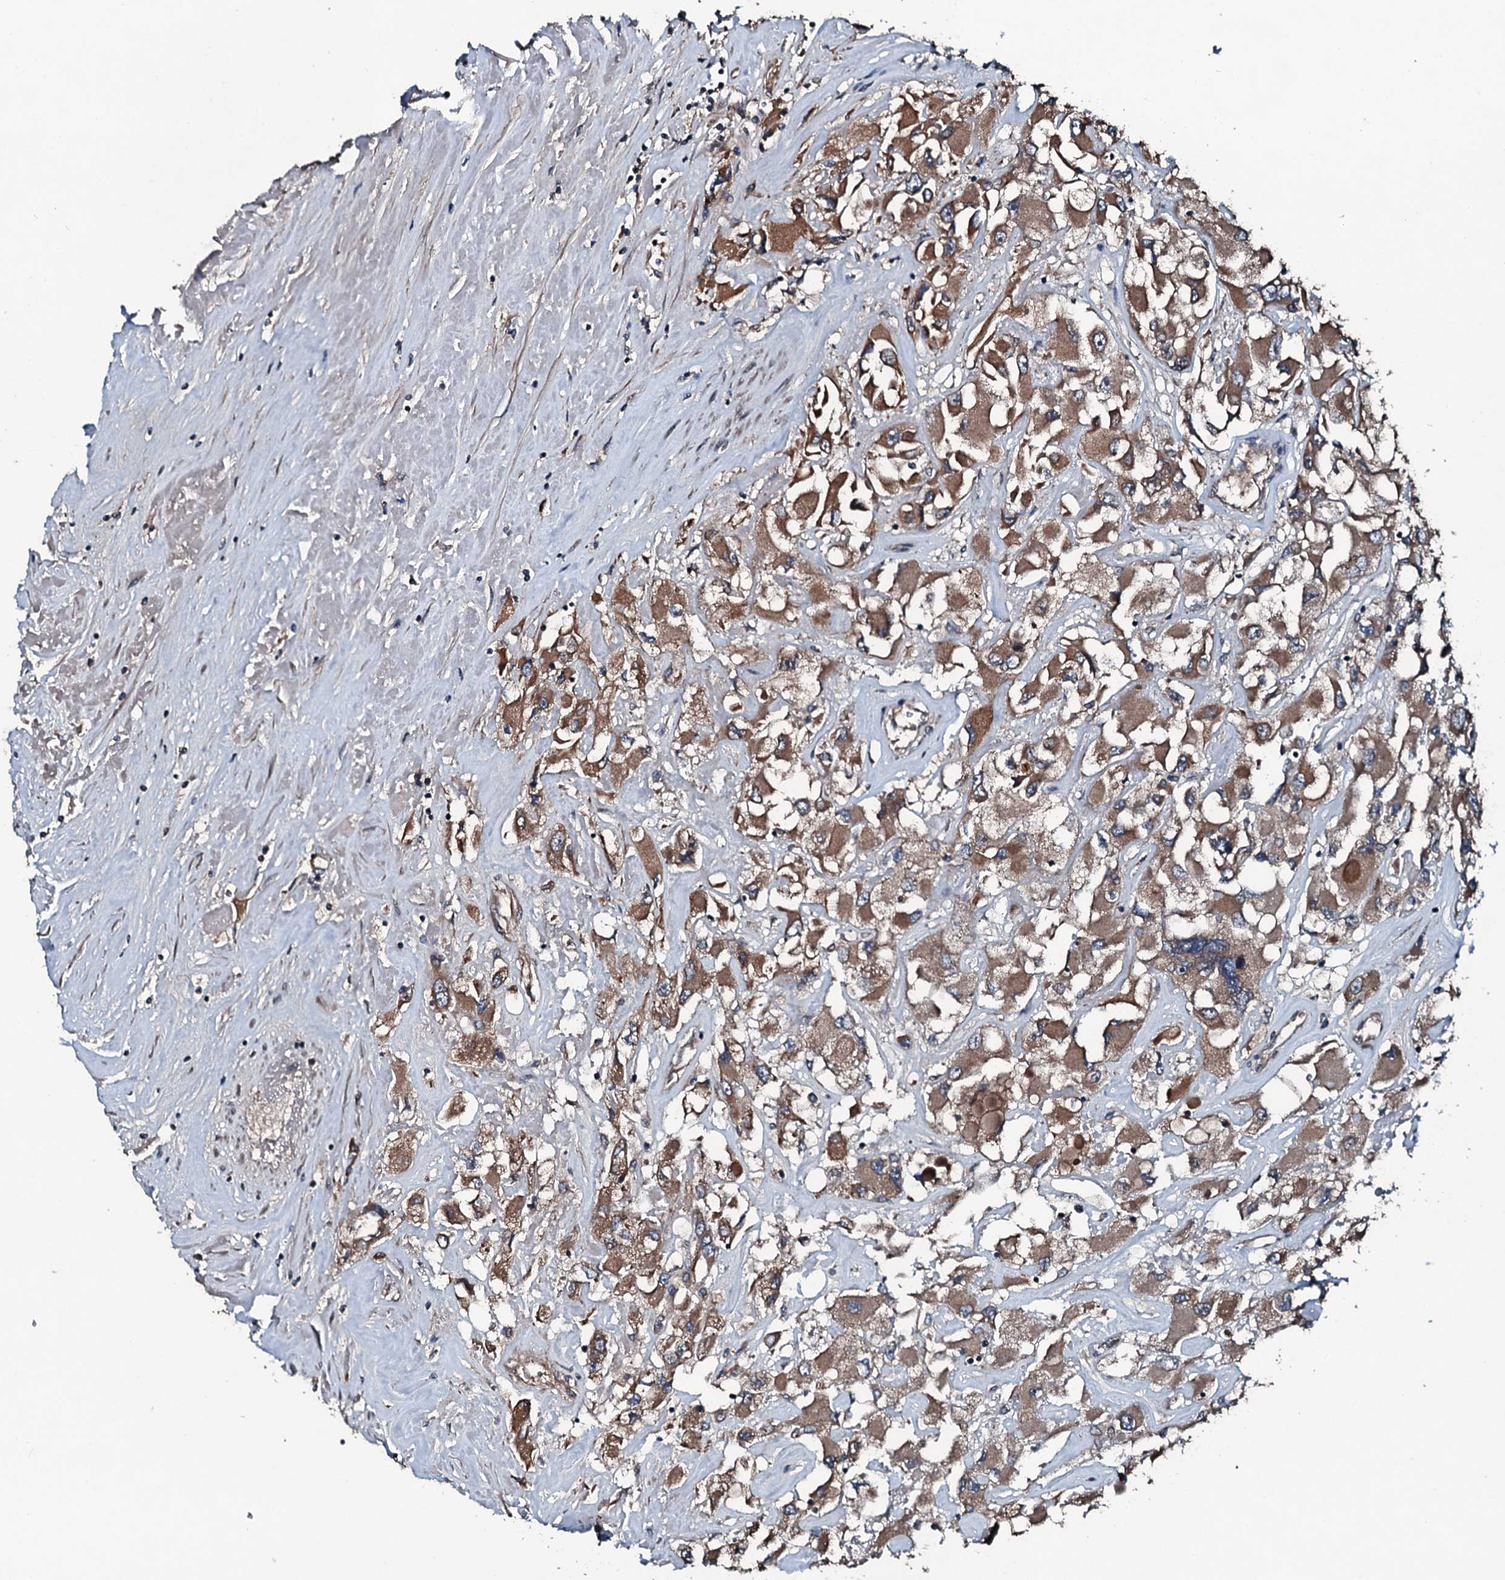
{"staining": {"intensity": "moderate", "quantity": ">75%", "location": "cytoplasmic/membranous"}, "tissue": "renal cancer", "cell_type": "Tumor cells", "image_type": "cancer", "snomed": [{"axis": "morphology", "description": "Adenocarcinoma, NOS"}, {"axis": "topography", "description": "Kidney"}], "caption": "Immunohistochemical staining of renal cancer (adenocarcinoma) shows moderate cytoplasmic/membranous protein positivity in approximately >75% of tumor cells.", "gene": "AARS1", "patient": {"sex": "female", "age": 52}}